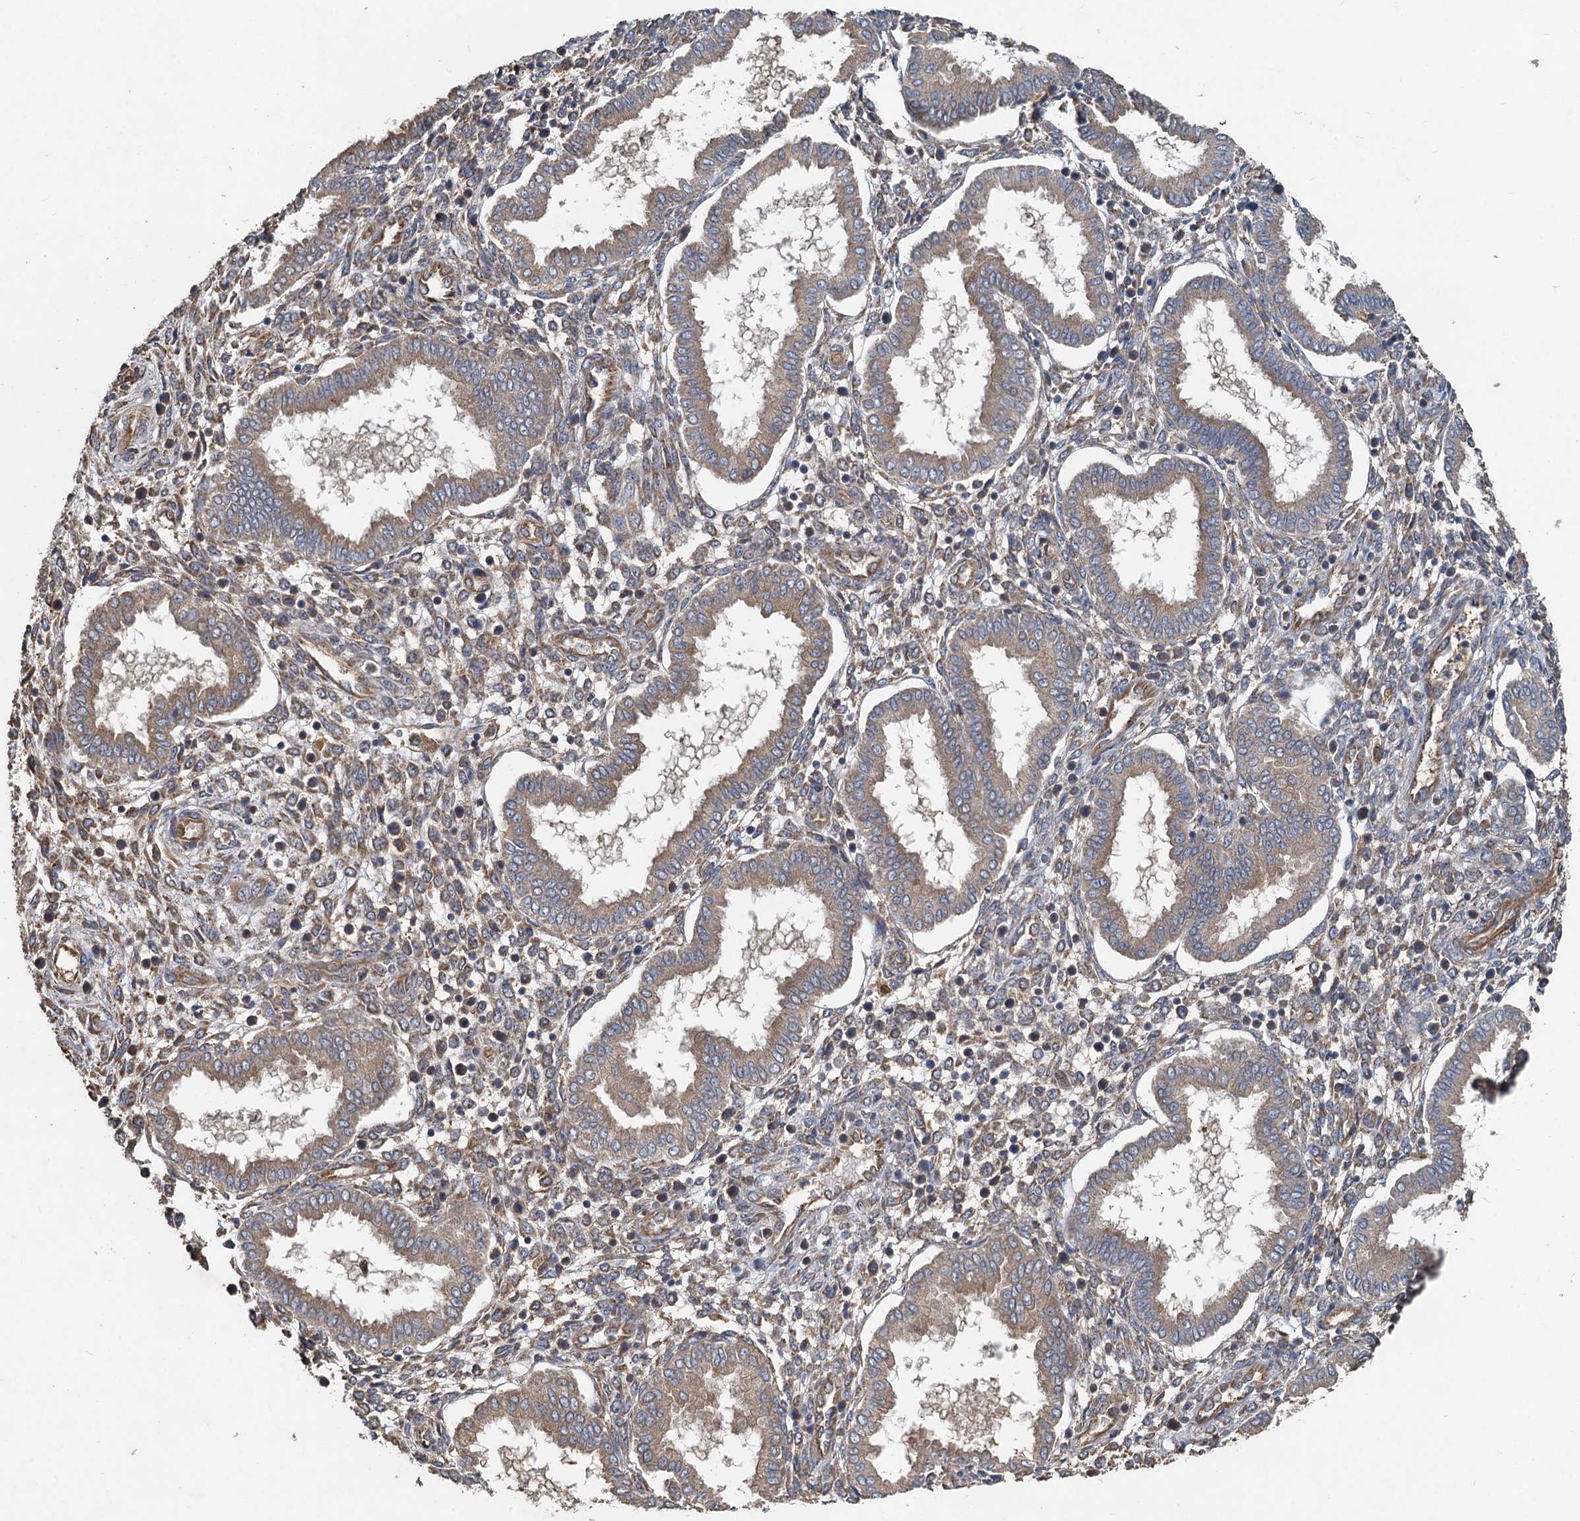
{"staining": {"intensity": "moderate", "quantity": ">75%", "location": "cytoplasmic/membranous"}, "tissue": "endometrium", "cell_type": "Cells in endometrial stroma", "image_type": "normal", "snomed": [{"axis": "morphology", "description": "Normal tissue, NOS"}, {"axis": "topography", "description": "Endometrium"}], "caption": "Immunohistochemical staining of unremarkable human endometrium displays >75% levels of moderate cytoplasmic/membranous protein positivity in about >75% of cells in endometrial stroma. Immunohistochemistry stains the protein of interest in brown and the nuclei are stained blue.", "gene": "HYI", "patient": {"sex": "female", "age": 24}}